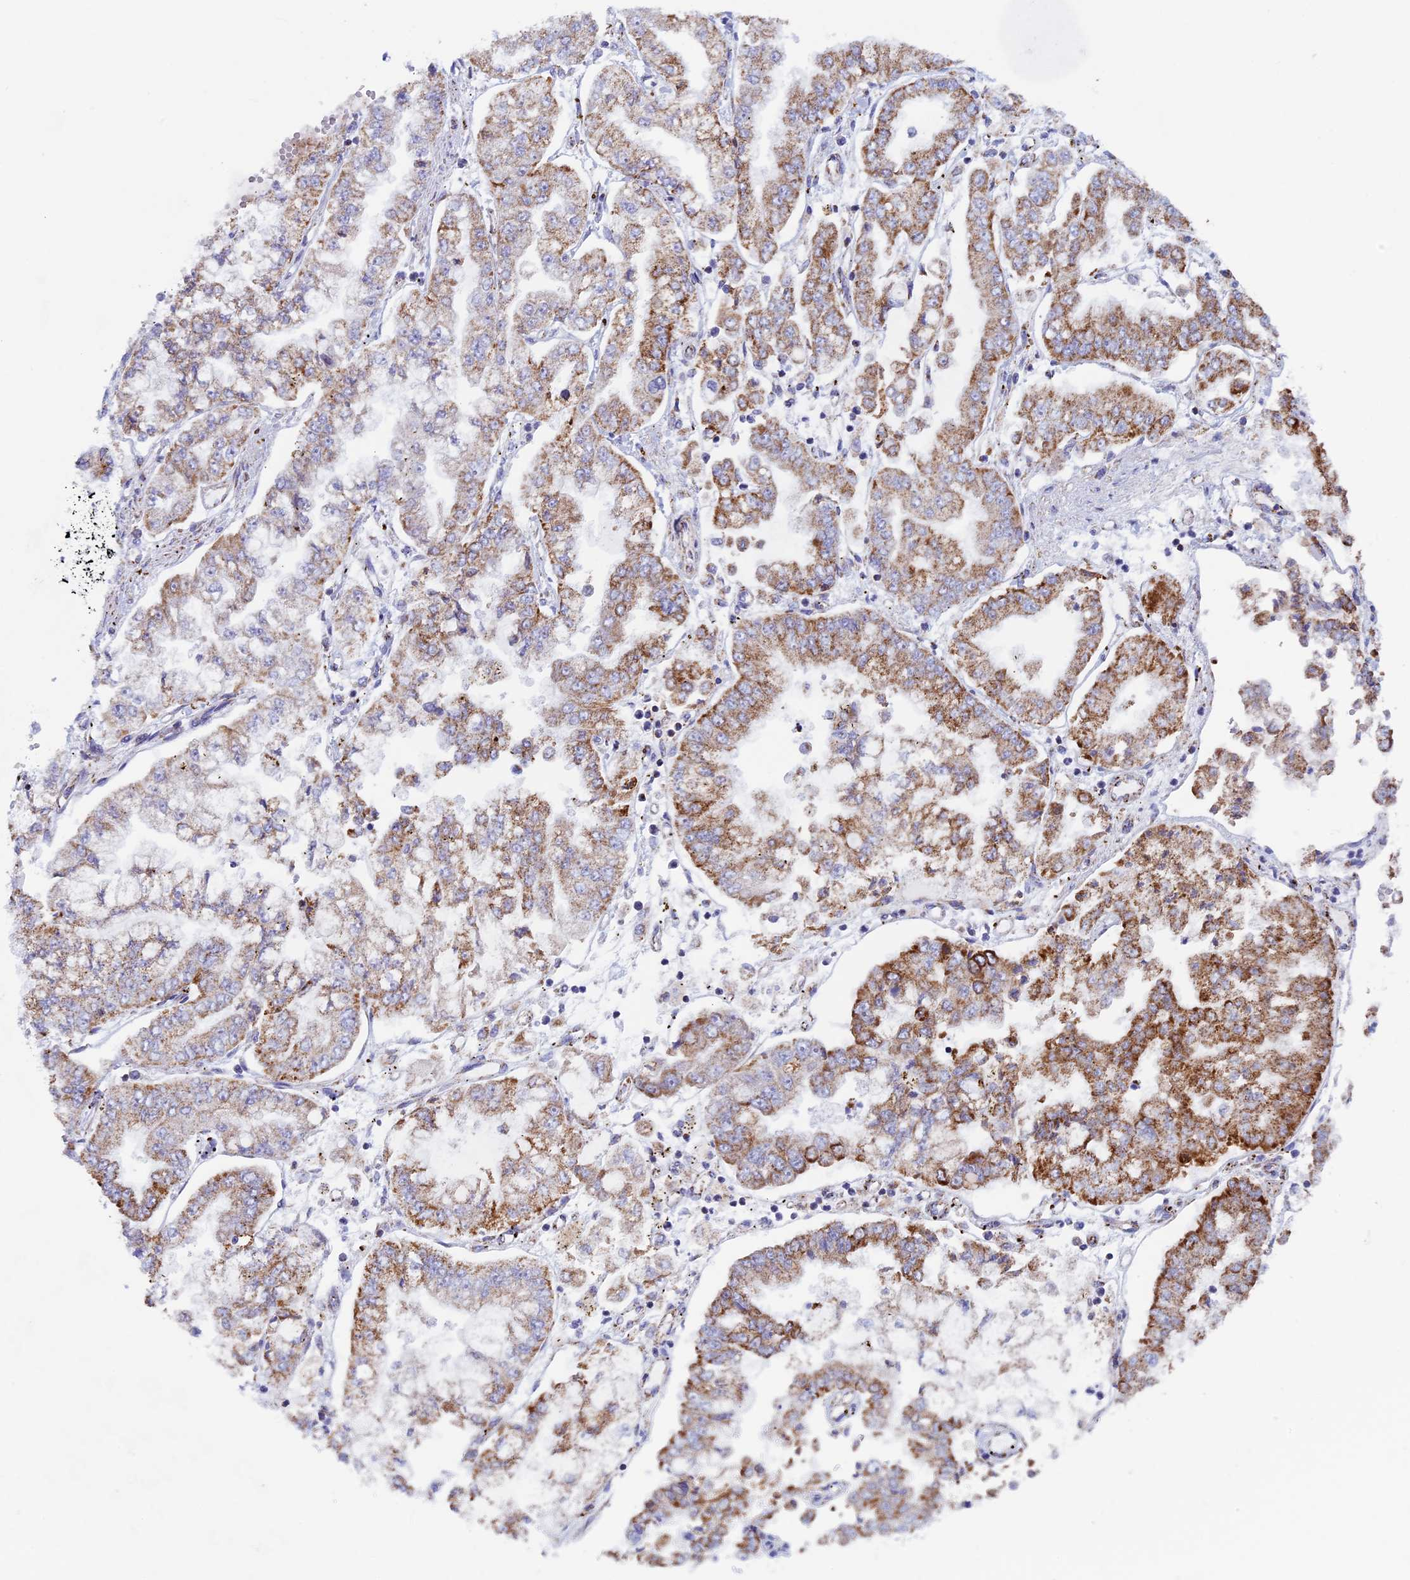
{"staining": {"intensity": "moderate", "quantity": "25%-75%", "location": "cytoplasmic/membranous"}, "tissue": "stomach cancer", "cell_type": "Tumor cells", "image_type": "cancer", "snomed": [{"axis": "morphology", "description": "Adenocarcinoma, NOS"}, {"axis": "topography", "description": "Stomach"}], "caption": "Stomach cancer (adenocarcinoma) stained for a protein (brown) shows moderate cytoplasmic/membranous positive expression in about 25%-75% of tumor cells.", "gene": "NDUFB9", "patient": {"sex": "male", "age": 76}}